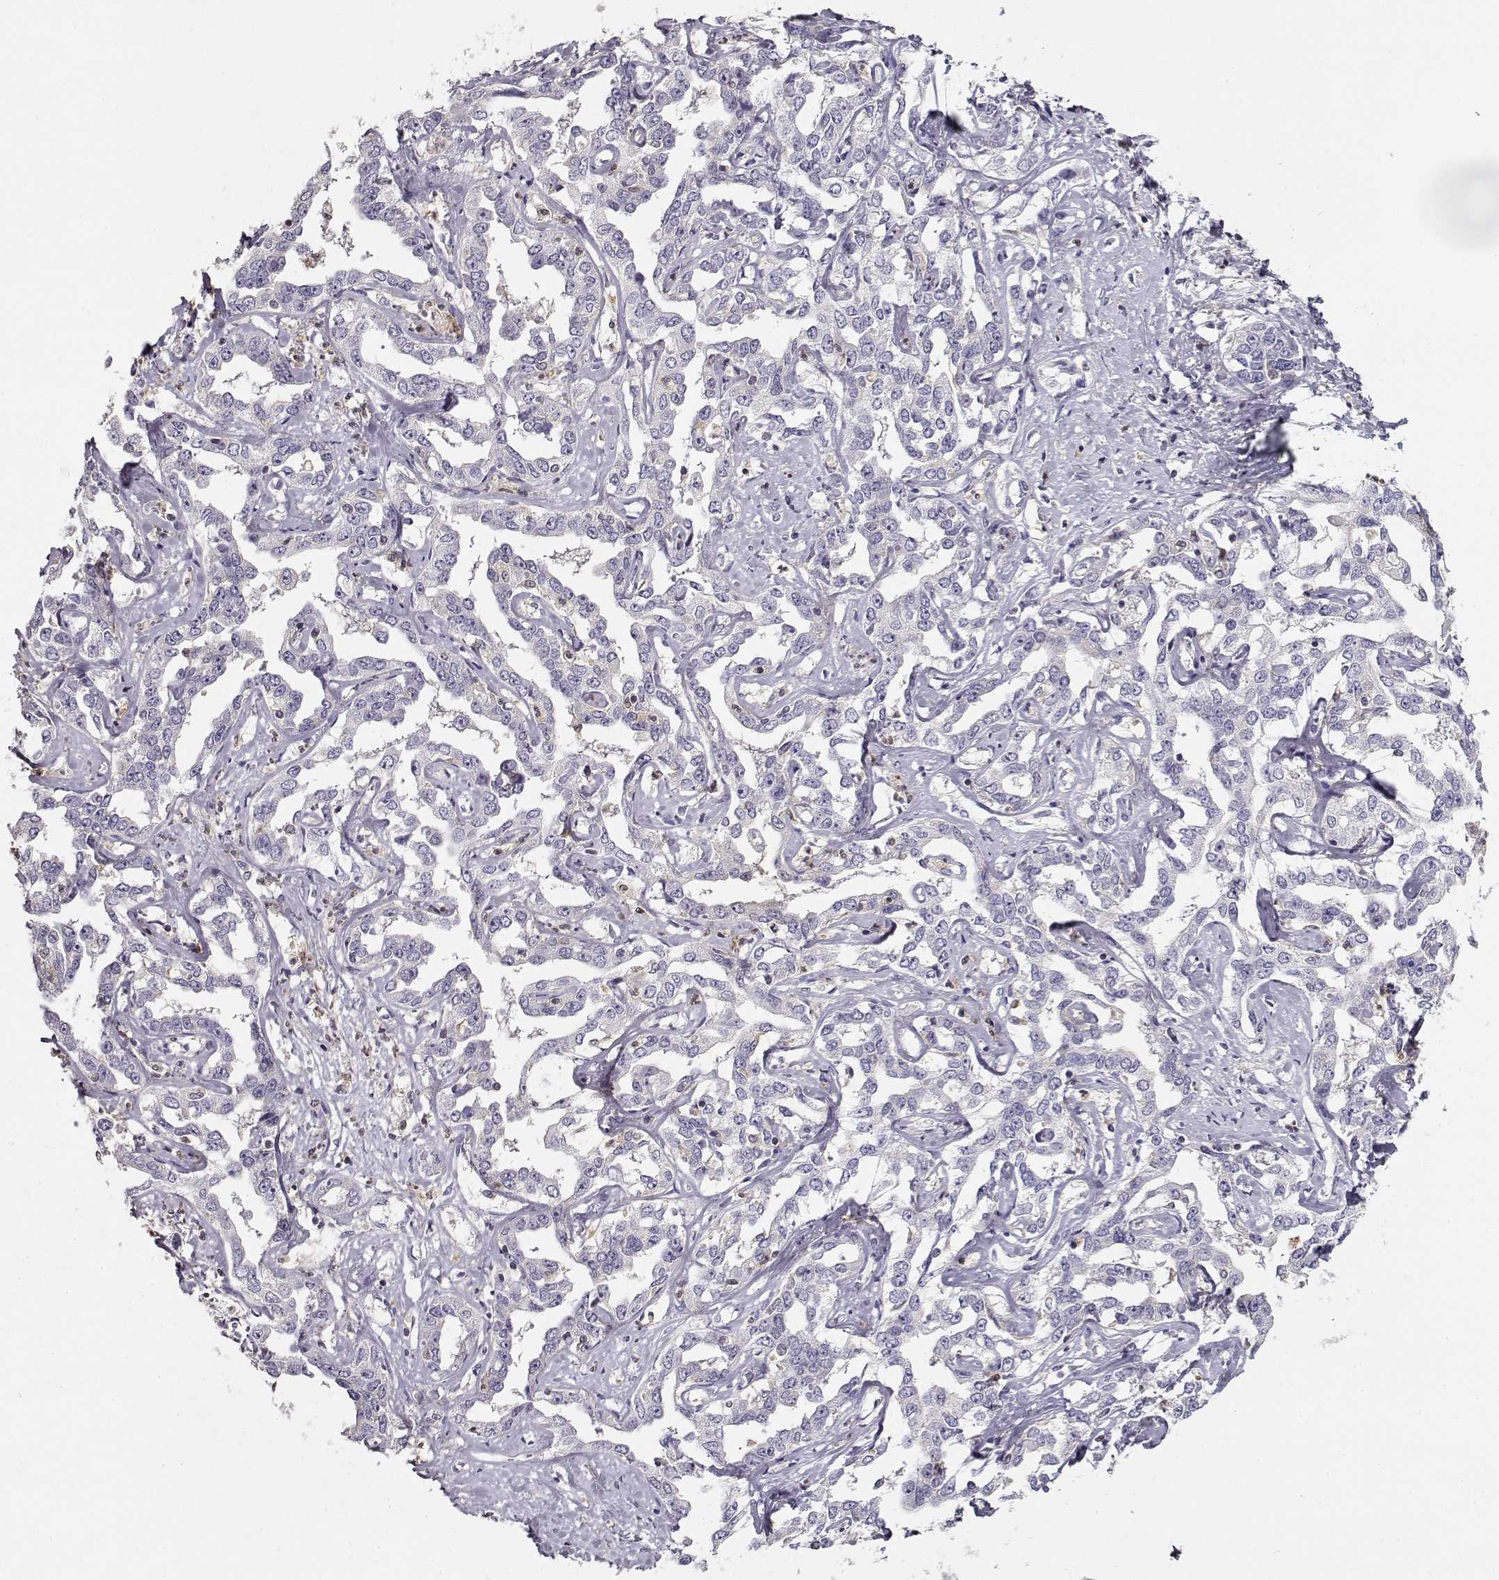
{"staining": {"intensity": "negative", "quantity": "none", "location": "none"}, "tissue": "liver cancer", "cell_type": "Tumor cells", "image_type": "cancer", "snomed": [{"axis": "morphology", "description": "Cholangiocarcinoma"}, {"axis": "topography", "description": "Liver"}], "caption": "Liver cancer (cholangiocarcinoma) stained for a protein using immunohistochemistry (IHC) shows no staining tumor cells.", "gene": "VAV1", "patient": {"sex": "male", "age": 59}}